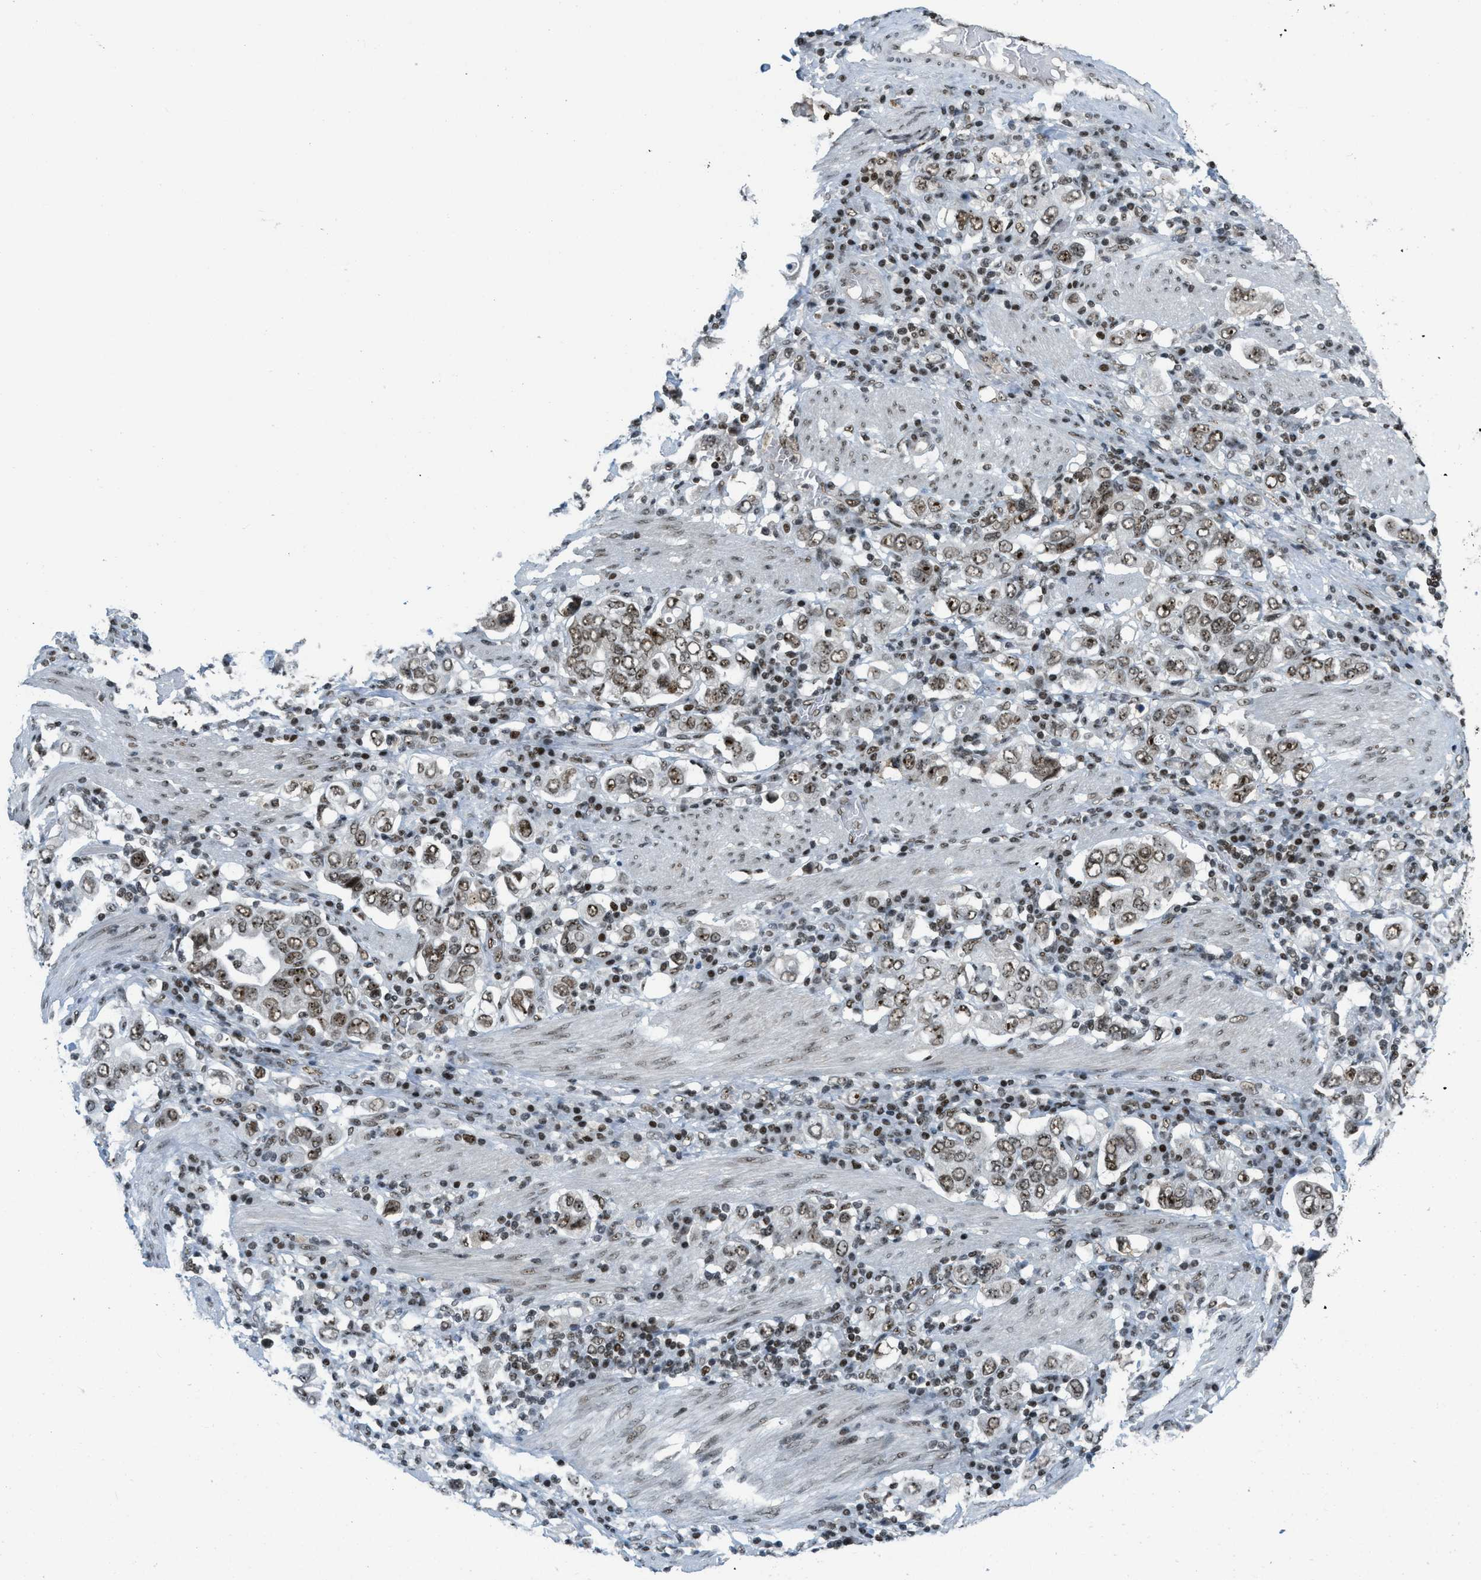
{"staining": {"intensity": "moderate", "quantity": ">75%", "location": "nuclear"}, "tissue": "stomach cancer", "cell_type": "Tumor cells", "image_type": "cancer", "snomed": [{"axis": "morphology", "description": "Adenocarcinoma, NOS"}, {"axis": "topography", "description": "Stomach, upper"}], "caption": "Immunohistochemical staining of human stomach cancer demonstrates medium levels of moderate nuclear protein expression in about >75% of tumor cells. Using DAB (3,3'-diaminobenzidine) (brown) and hematoxylin (blue) stains, captured at high magnification using brightfield microscopy.", "gene": "URB1", "patient": {"sex": "male", "age": 62}}